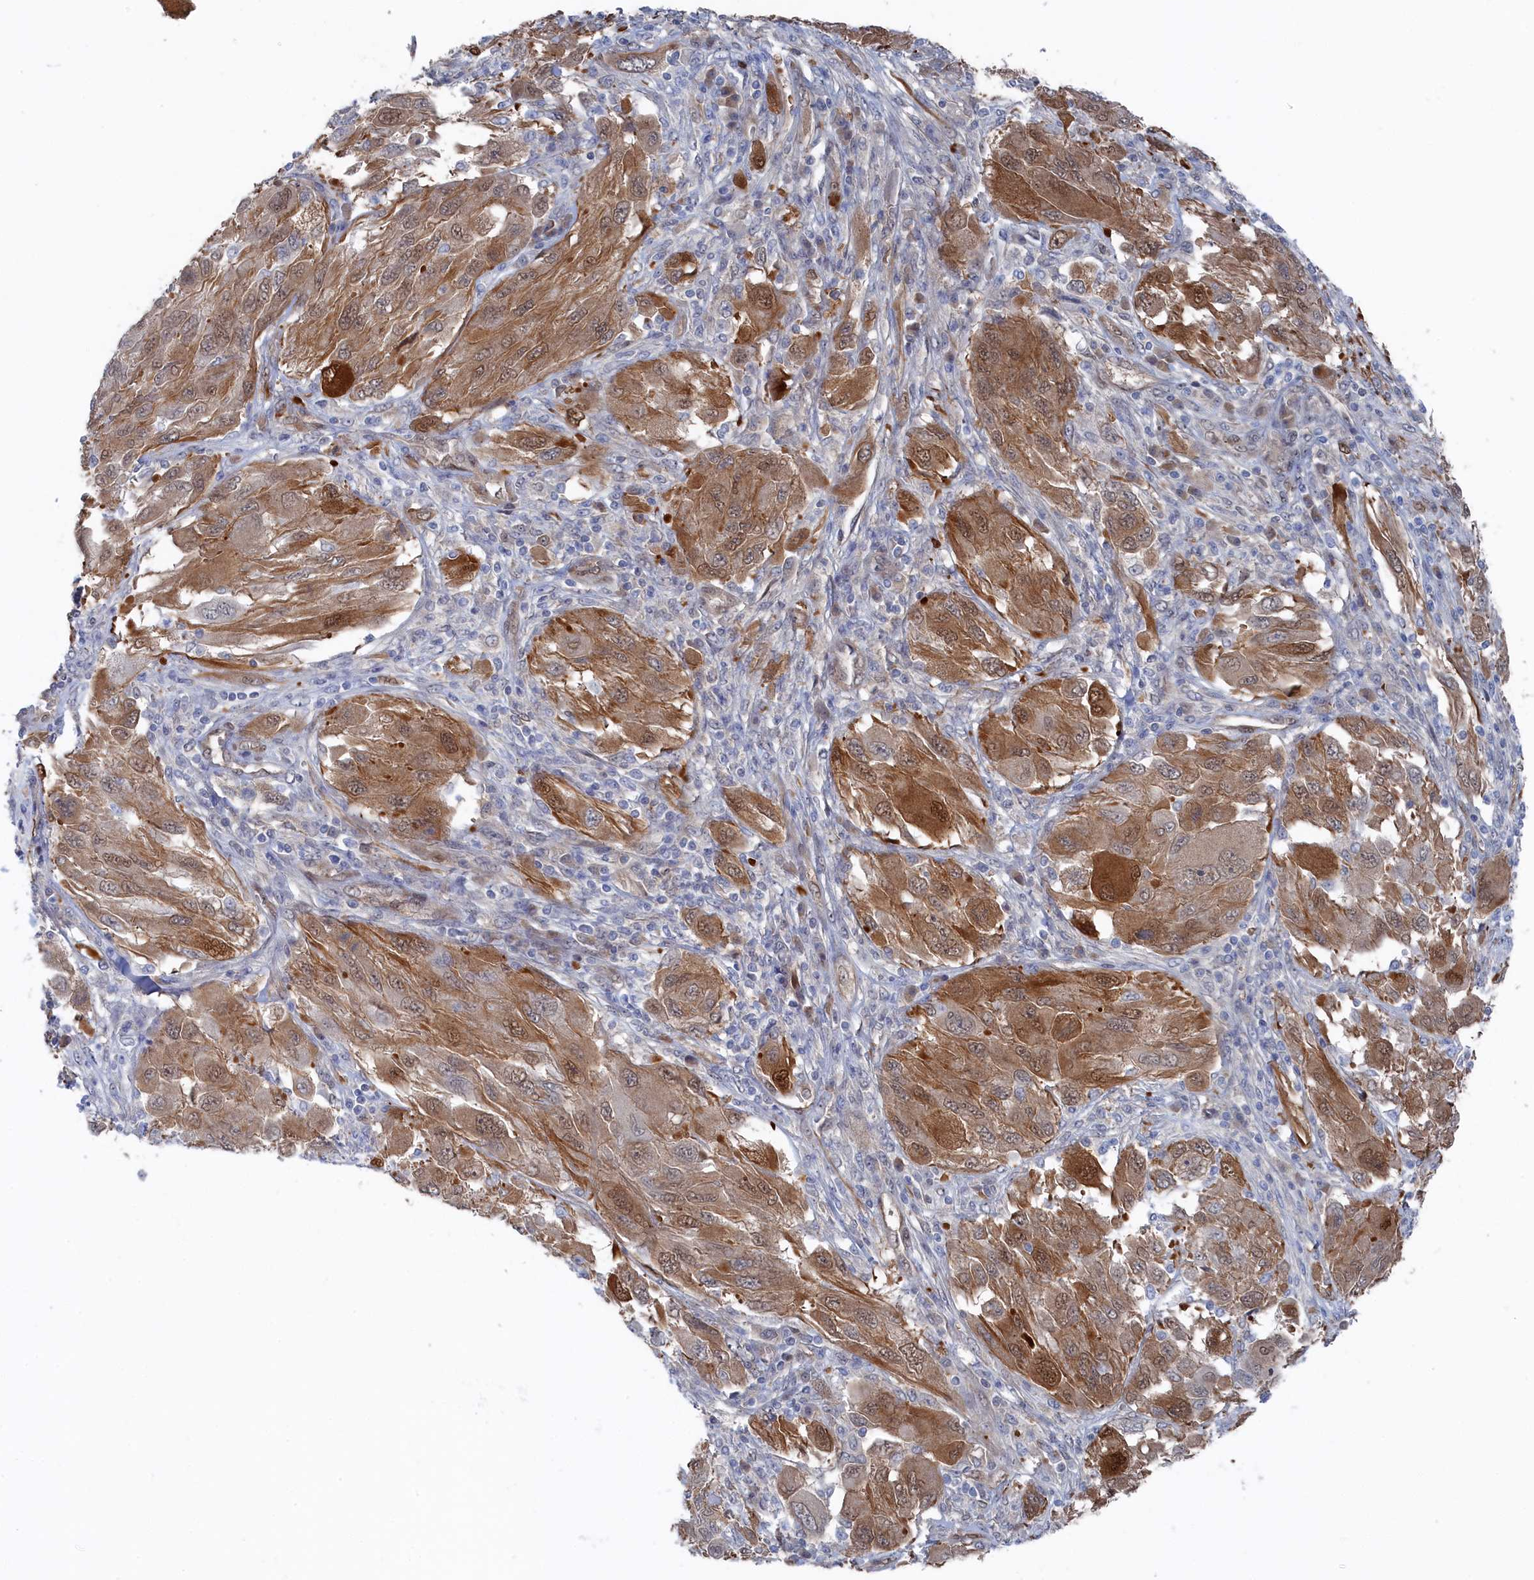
{"staining": {"intensity": "moderate", "quantity": "25%-75%", "location": "cytoplasmic/membranous,nuclear"}, "tissue": "melanoma", "cell_type": "Tumor cells", "image_type": "cancer", "snomed": [{"axis": "morphology", "description": "Malignant melanoma, NOS"}, {"axis": "topography", "description": "Skin"}], "caption": "This photomicrograph demonstrates immunohistochemistry (IHC) staining of human melanoma, with medium moderate cytoplasmic/membranous and nuclear expression in about 25%-75% of tumor cells.", "gene": "IRGQ", "patient": {"sex": "female", "age": 91}}